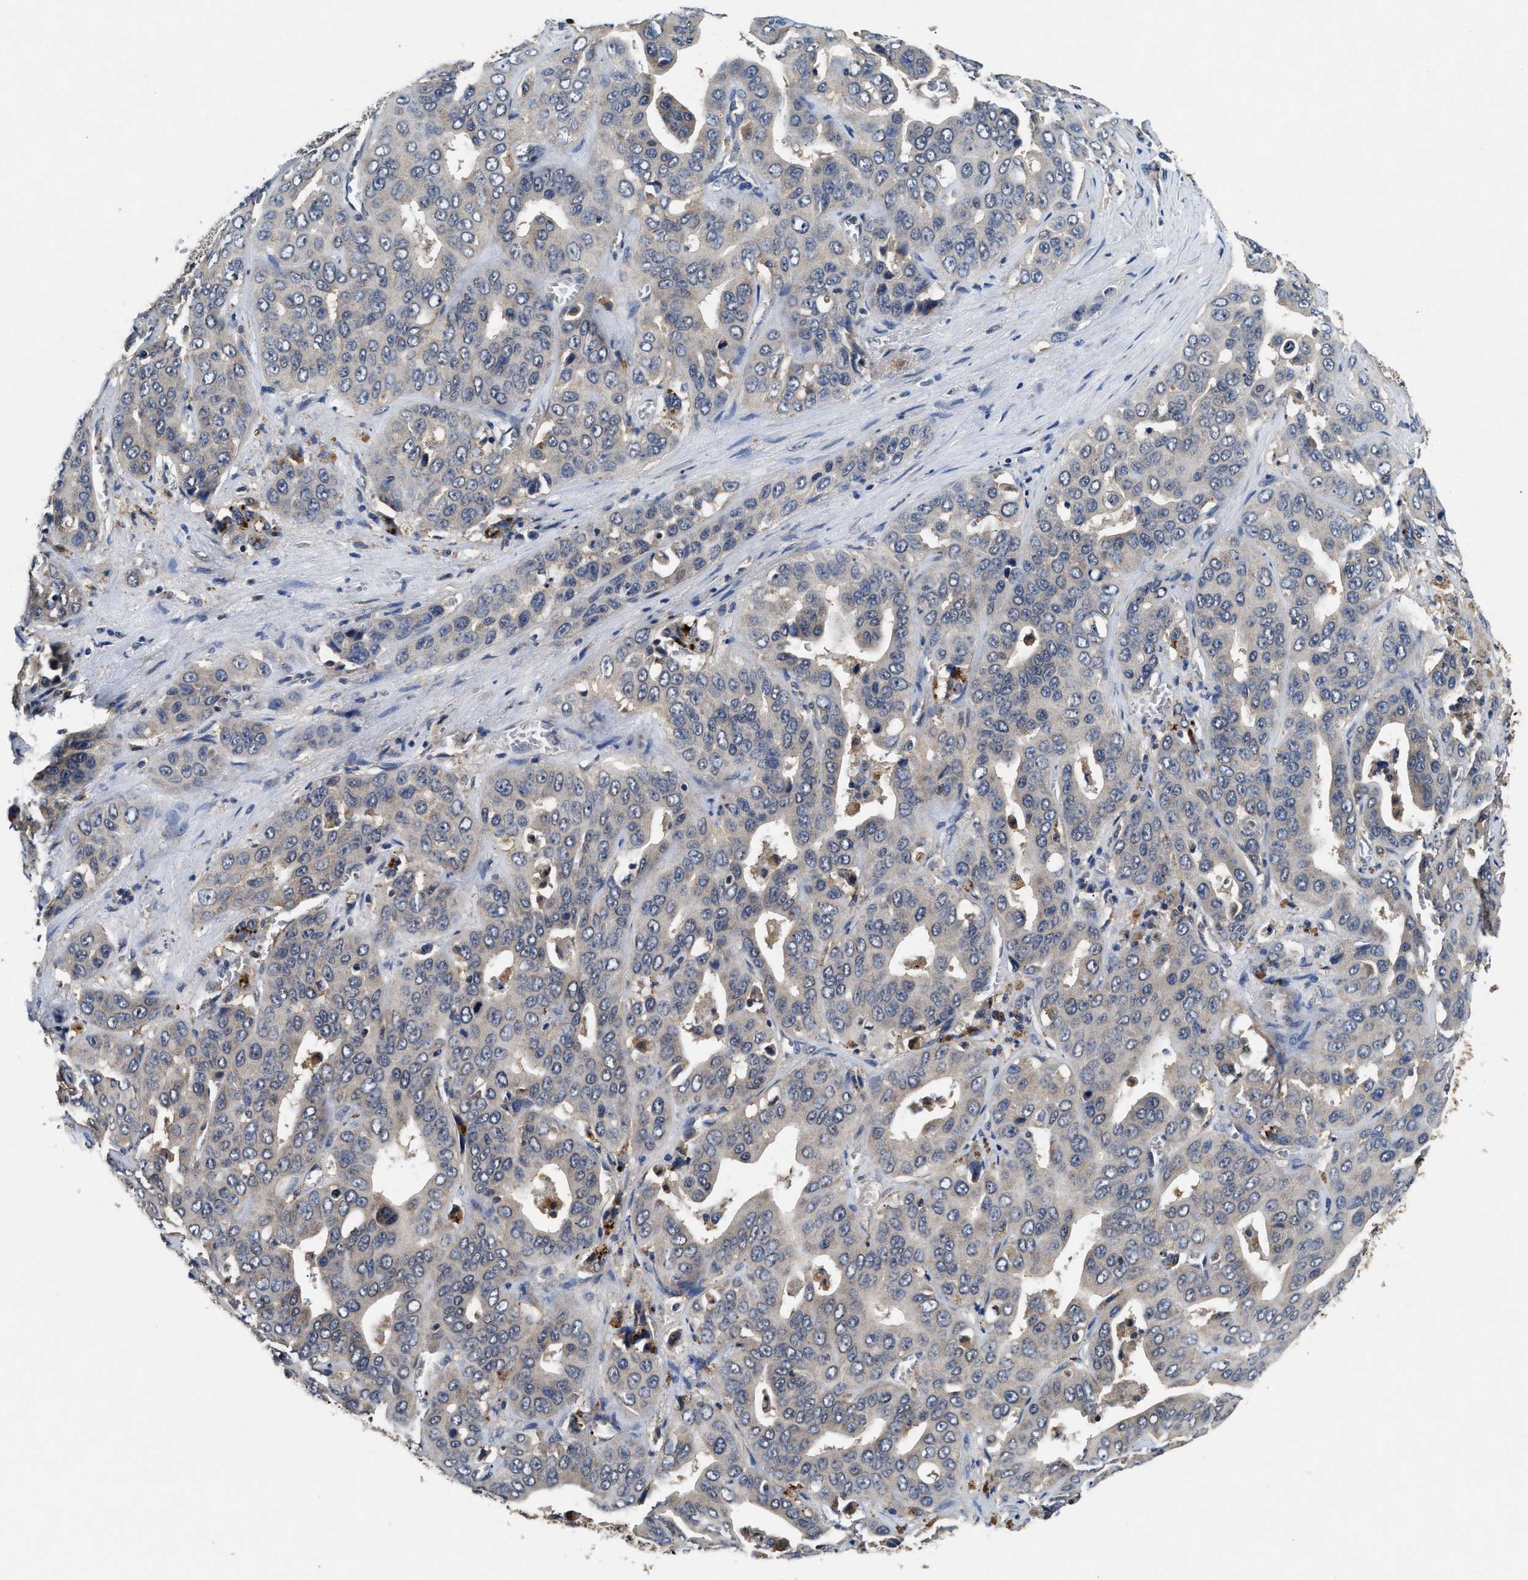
{"staining": {"intensity": "weak", "quantity": "<25%", "location": "cytoplasmic/membranous"}, "tissue": "liver cancer", "cell_type": "Tumor cells", "image_type": "cancer", "snomed": [{"axis": "morphology", "description": "Cholangiocarcinoma"}, {"axis": "topography", "description": "Liver"}], "caption": "Immunohistochemical staining of liver cancer (cholangiocarcinoma) demonstrates no significant expression in tumor cells.", "gene": "PDAP1", "patient": {"sex": "female", "age": 52}}